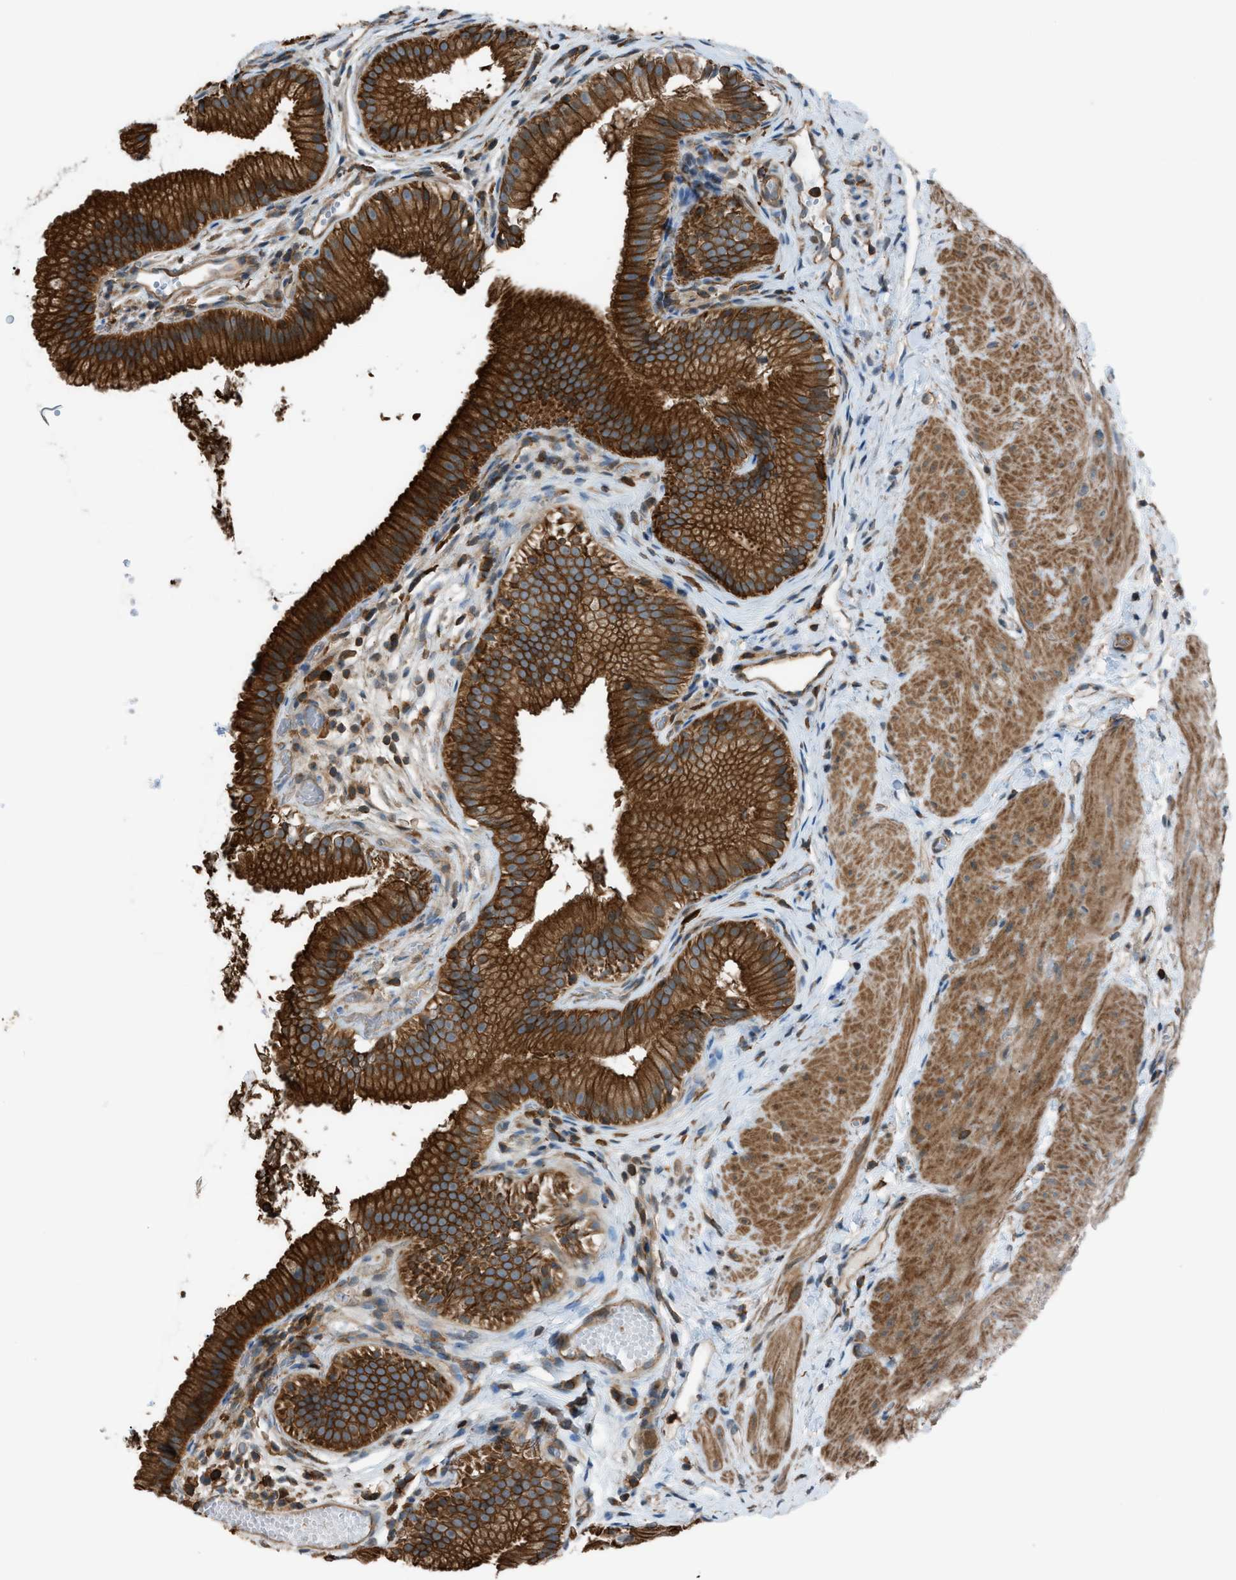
{"staining": {"intensity": "strong", "quantity": ">75%", "location": "cytoplasmic/membranous"}, "tissue": "gallbladder", "cell_type": "Glandular cells", "image_type": "normal", "snomed": [{"axis": "morphology", "description": "Normal tissue, NOS"}, {"axis": "topography", "description": "Gallbladder"}], "caption": "Immunohistochemical staining of unremarkable human gallbladder displays strong cytoplasmic/membranous protein positivity in approximately >75% of glandular cells.", "gene": "DYRK1A", "patient": {"sex": "female", "age": 26}}